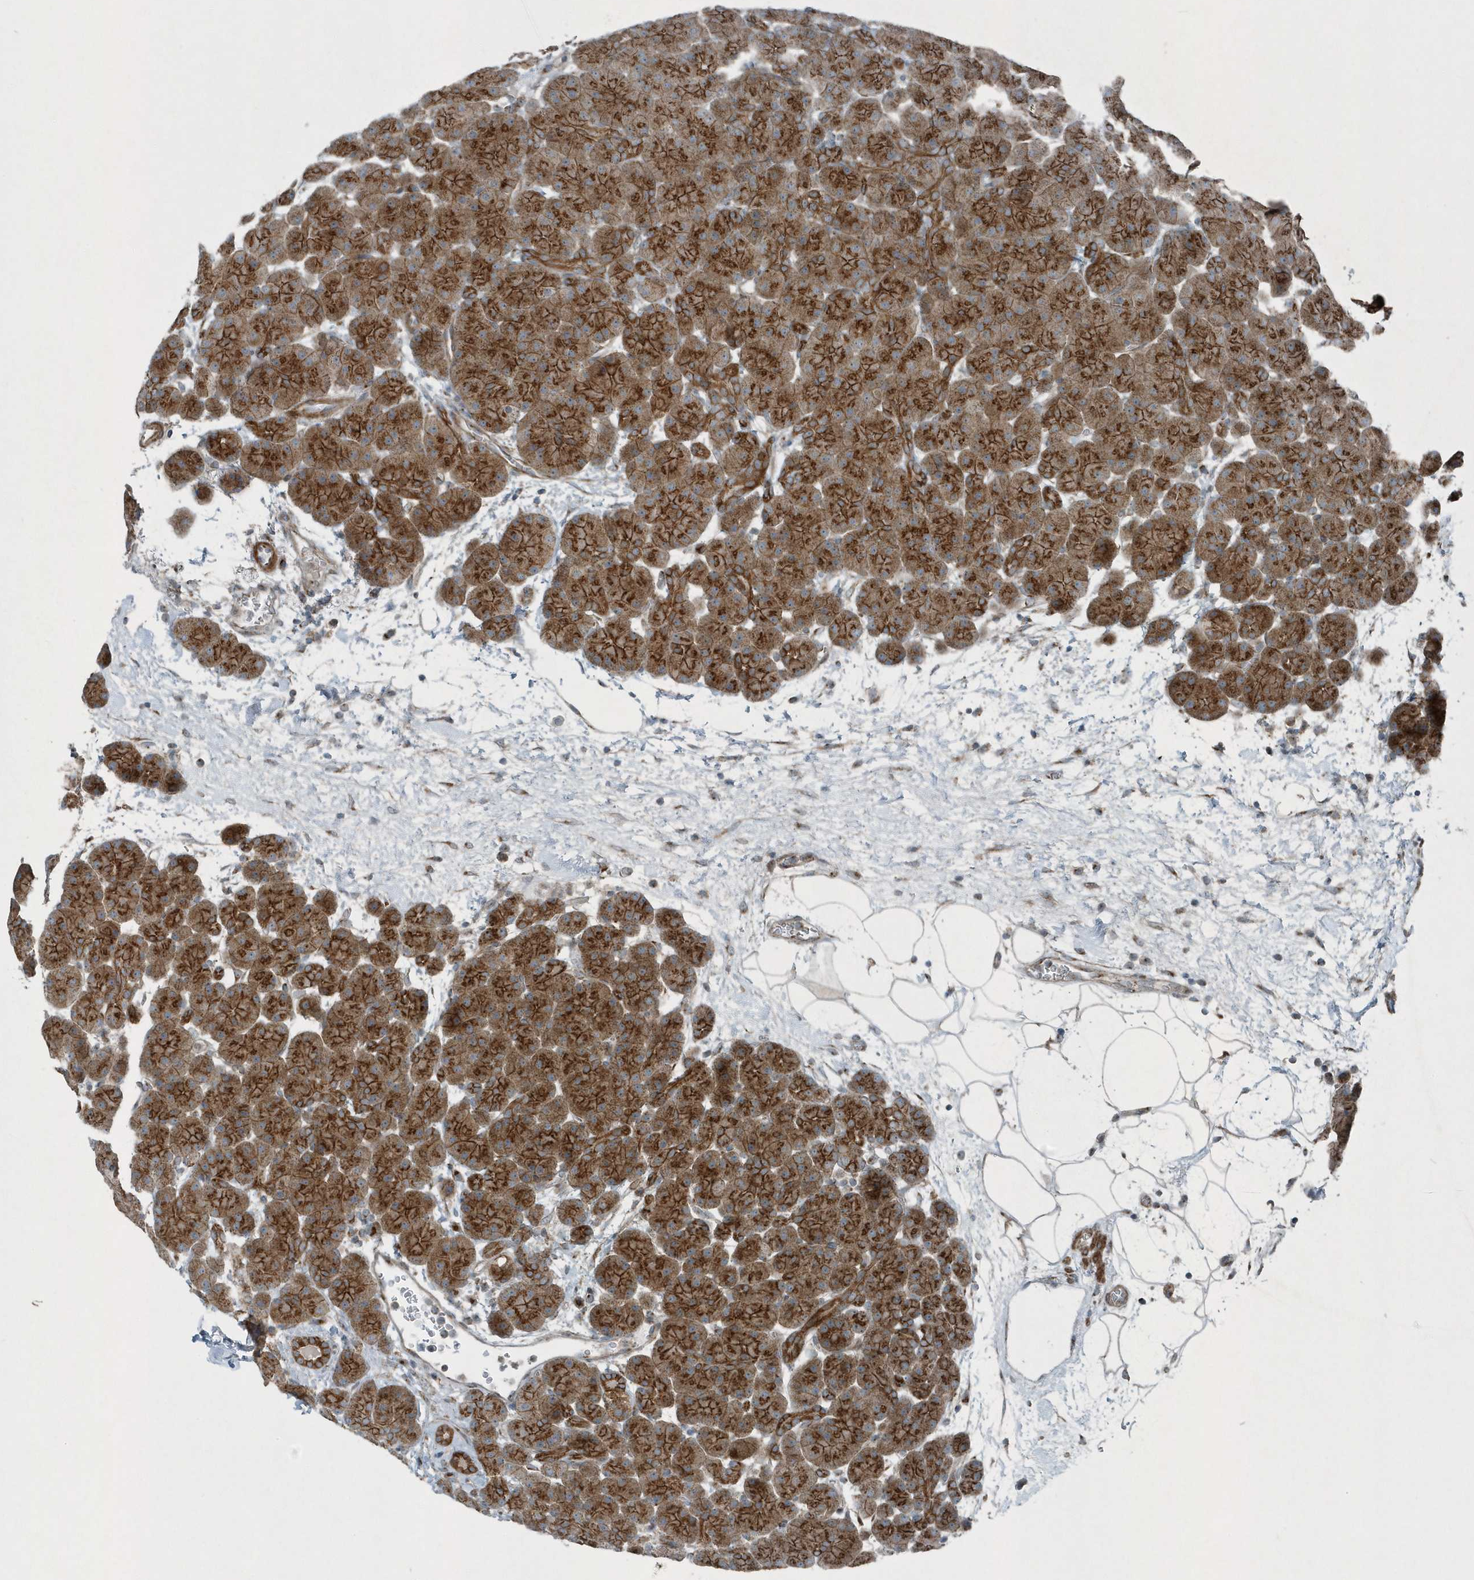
{"staining": {"intensity": "strong", "quantity": ">75%", "location": "cytoplasmic/membranous"}, "tissue": "pancreas", "cell_type": "Exocrine glandular cells", "image_type": "normal", "snomed": [{"axis": "morphology", "description": "Normal tissue, NOS"}, {"axis": "topography", "description": "Pancreas"}], "caption": "Strong cytoplasmic/membranous protein expression is appreciated in about >75% of exocrine glandular cells in pancreas.", "gene": "GCC2", "patient": {"sex": "male", "age": 66}}